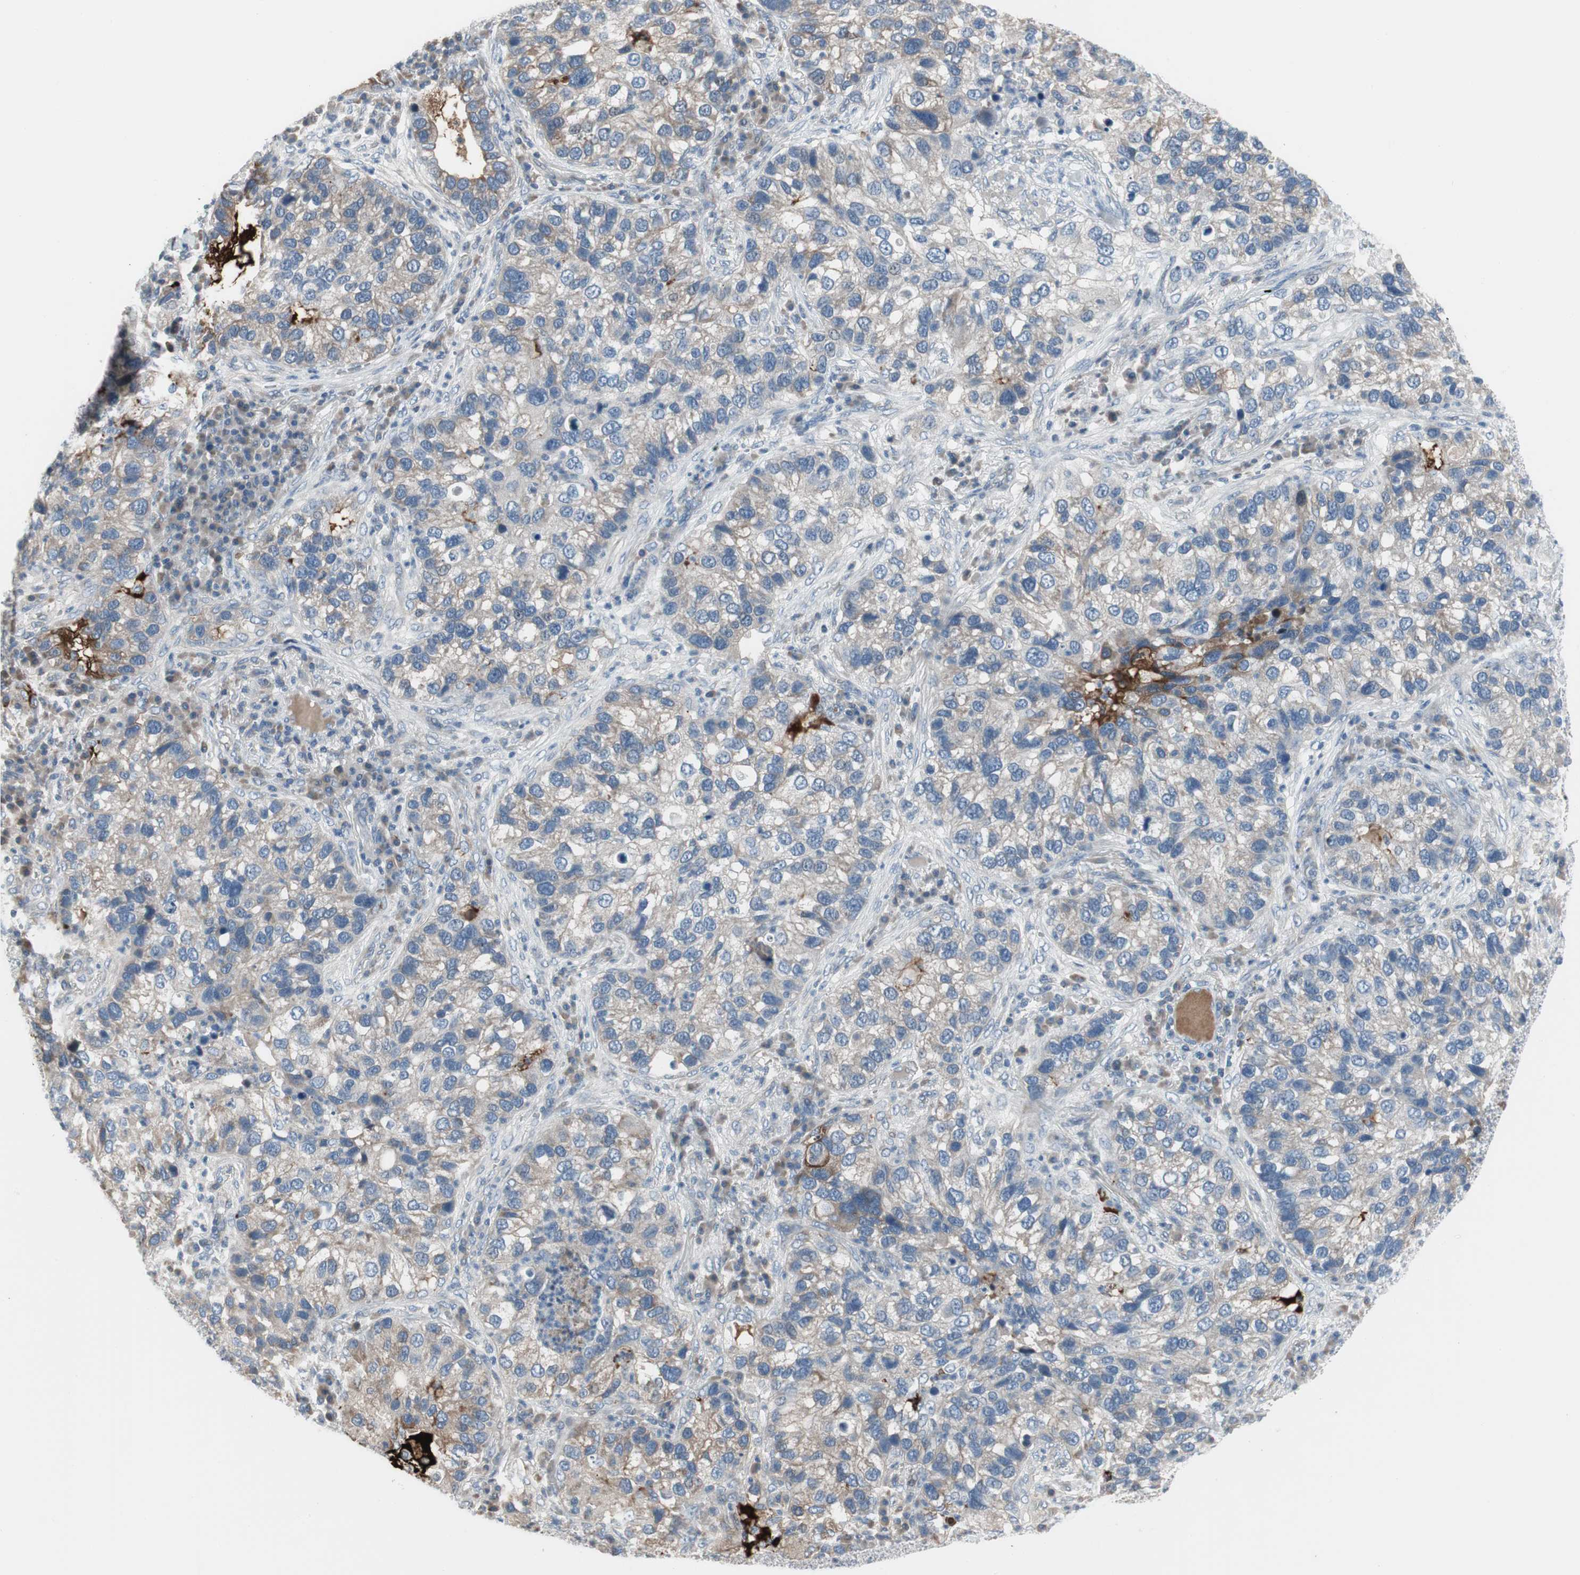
{"staining": {"intensity": "moderate", "quantity": "<25%", "location": "cytoplasmic/membranous"}, "tissue": "lung cancer", "cell_type": "Tumor cells", "image_type": "cancer", "snomed": [{"axis": "morphology", "description": "Normal tissue, NOS"}, {"axis": "morphology", "description": "Adenocarcinoma, NOS"}, {"axis": "topography", "description": "Bronchus"}, {"axis": "topography", "description": "Lung"}], "caption": "IHC (DAB) staining of lung cancer exhibits moderate cytoplasmic/membranous protein expression in about <25% of tumor cells.", "gene": "PIGR", "patient": {"sex": "male", "age": 54}}